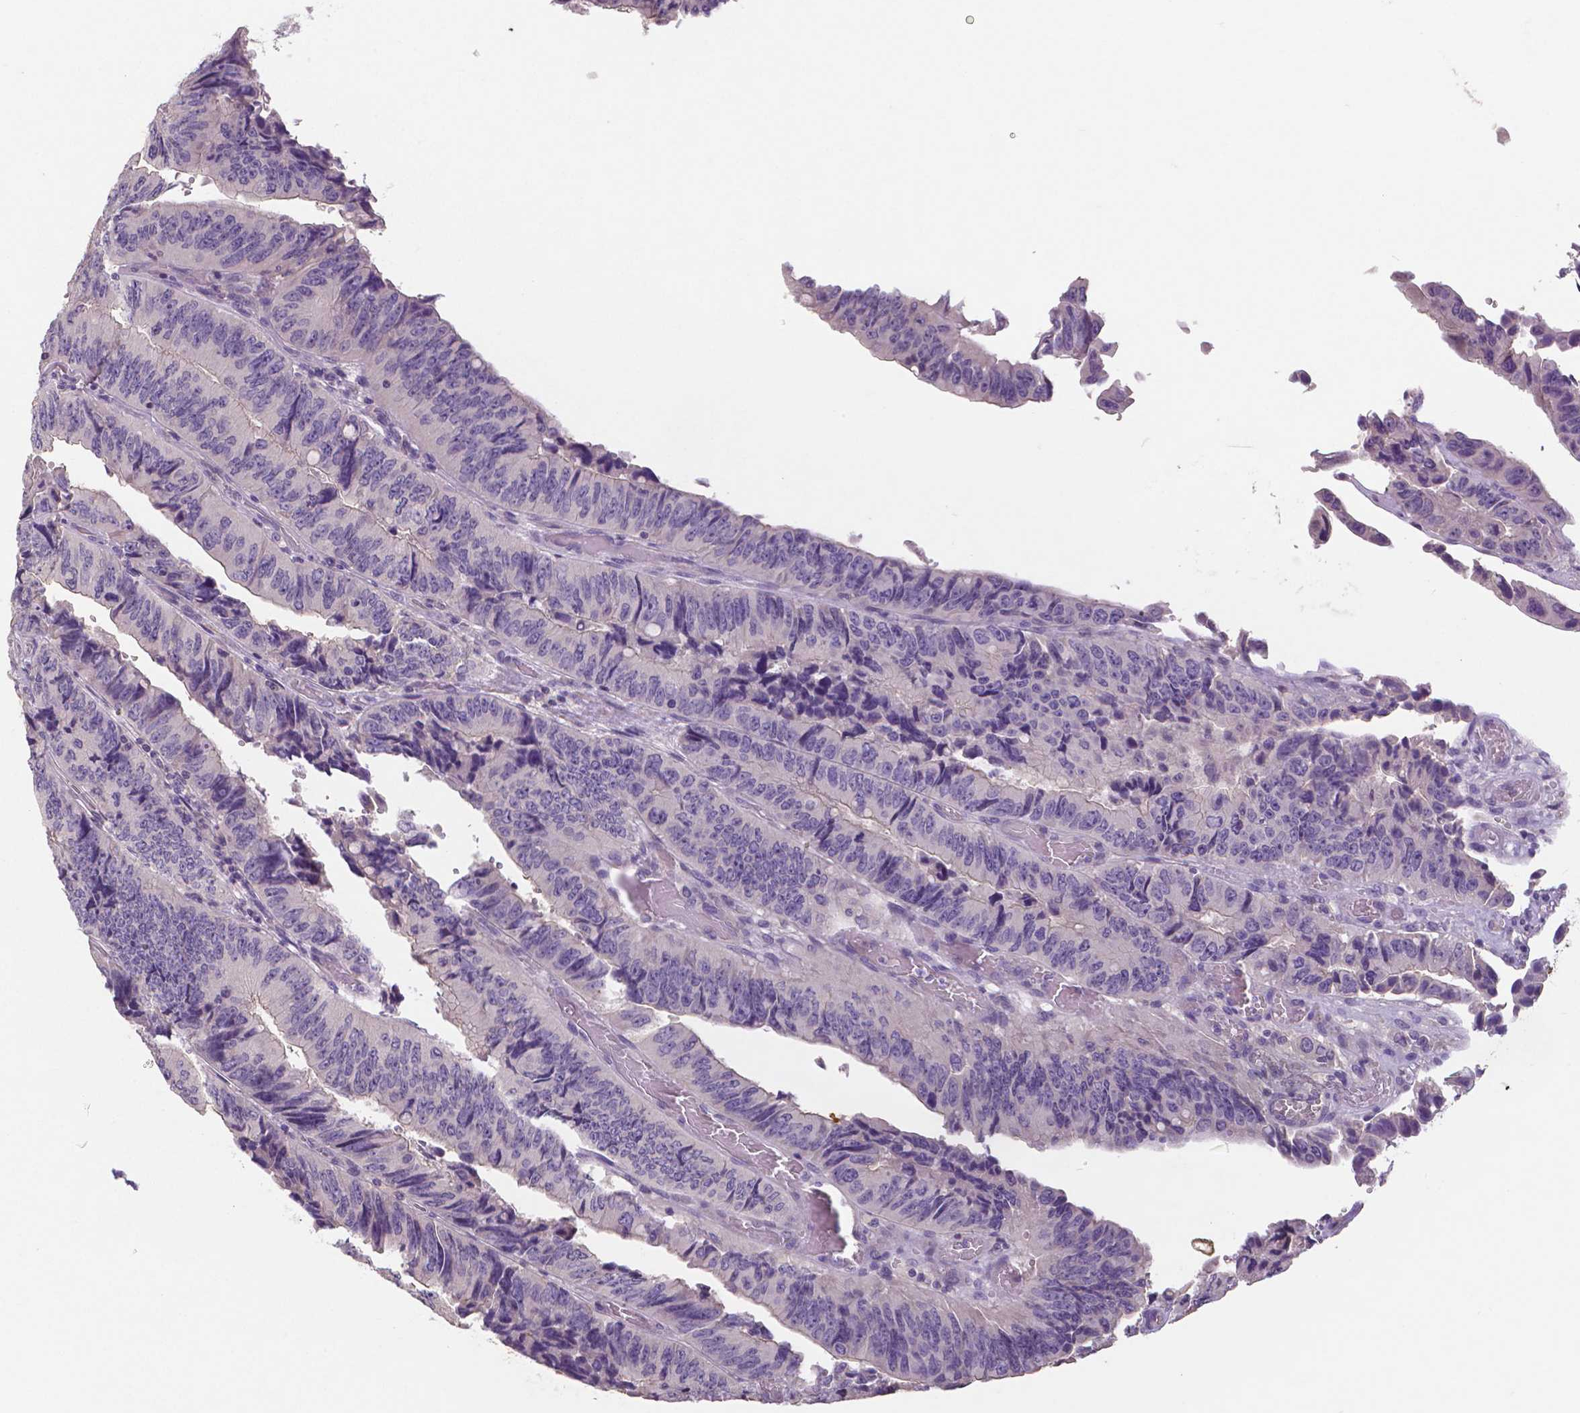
{"staining": {"intensity": "negative", "quantity": "none", "location": "none"}, "tissue": "colorectal cancer", "cell_type": "Tumor cells", "image_type": "cancer", "snomed": [{"axis": "morphology", "description": "Adenocarcinoma, NOS"}, {"axis": "topography", "description": "Colon"}], "caption": "Histopathology image shows no significant protein staining in tumor cells of colorectal adenocarcinoma.", "gene": "CRMP1", "patient": {"sex": "female", "age": 84}}